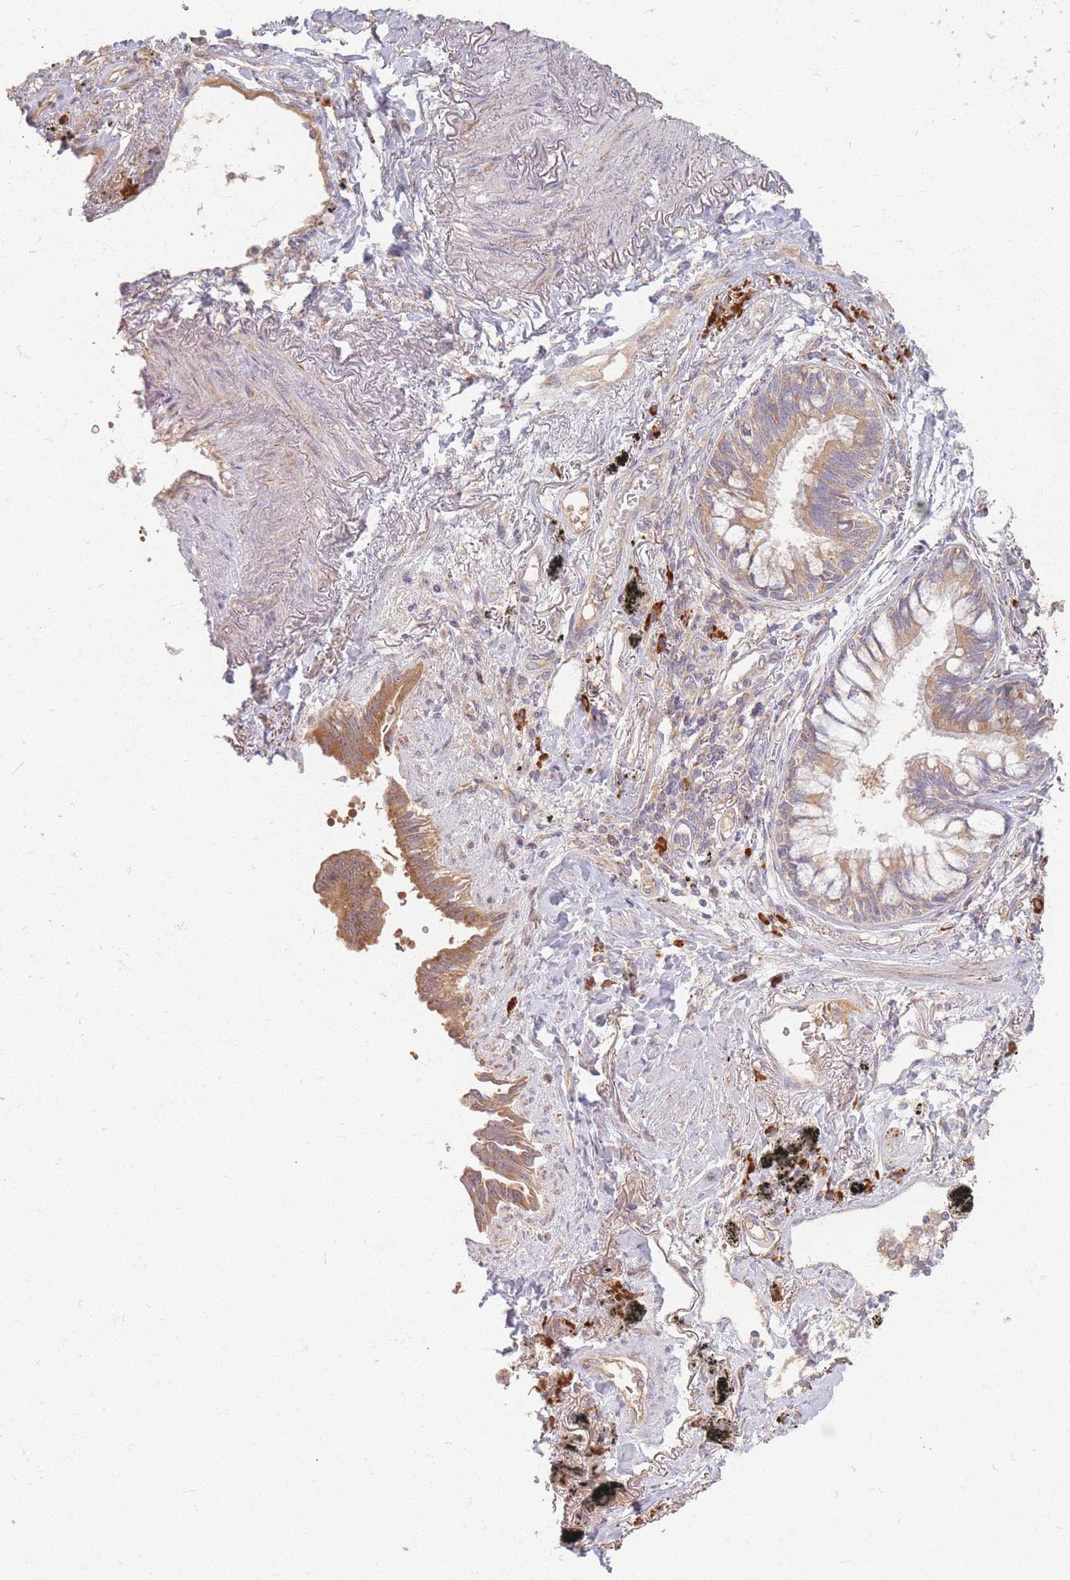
{"staining": {"intensity": "moderate", "quantity": ">75%", "location": "cytoplasmic/membranous"}, "tissue": "lung cancer", "cell_type": "Tumor cells", "image_type": "cancer", "snomed": [{"axis": "morphology", "description": "Adenocarcinoma, NOS"}, {"axis": "topography", "description": "Lung"}], "caption": "Lung cancer stained for a protein shows moderate cytoplasmic/membranous positivity in tumor cells.", "gene": "SMIM14", "patient": {"sex": "male", "age": 67}}